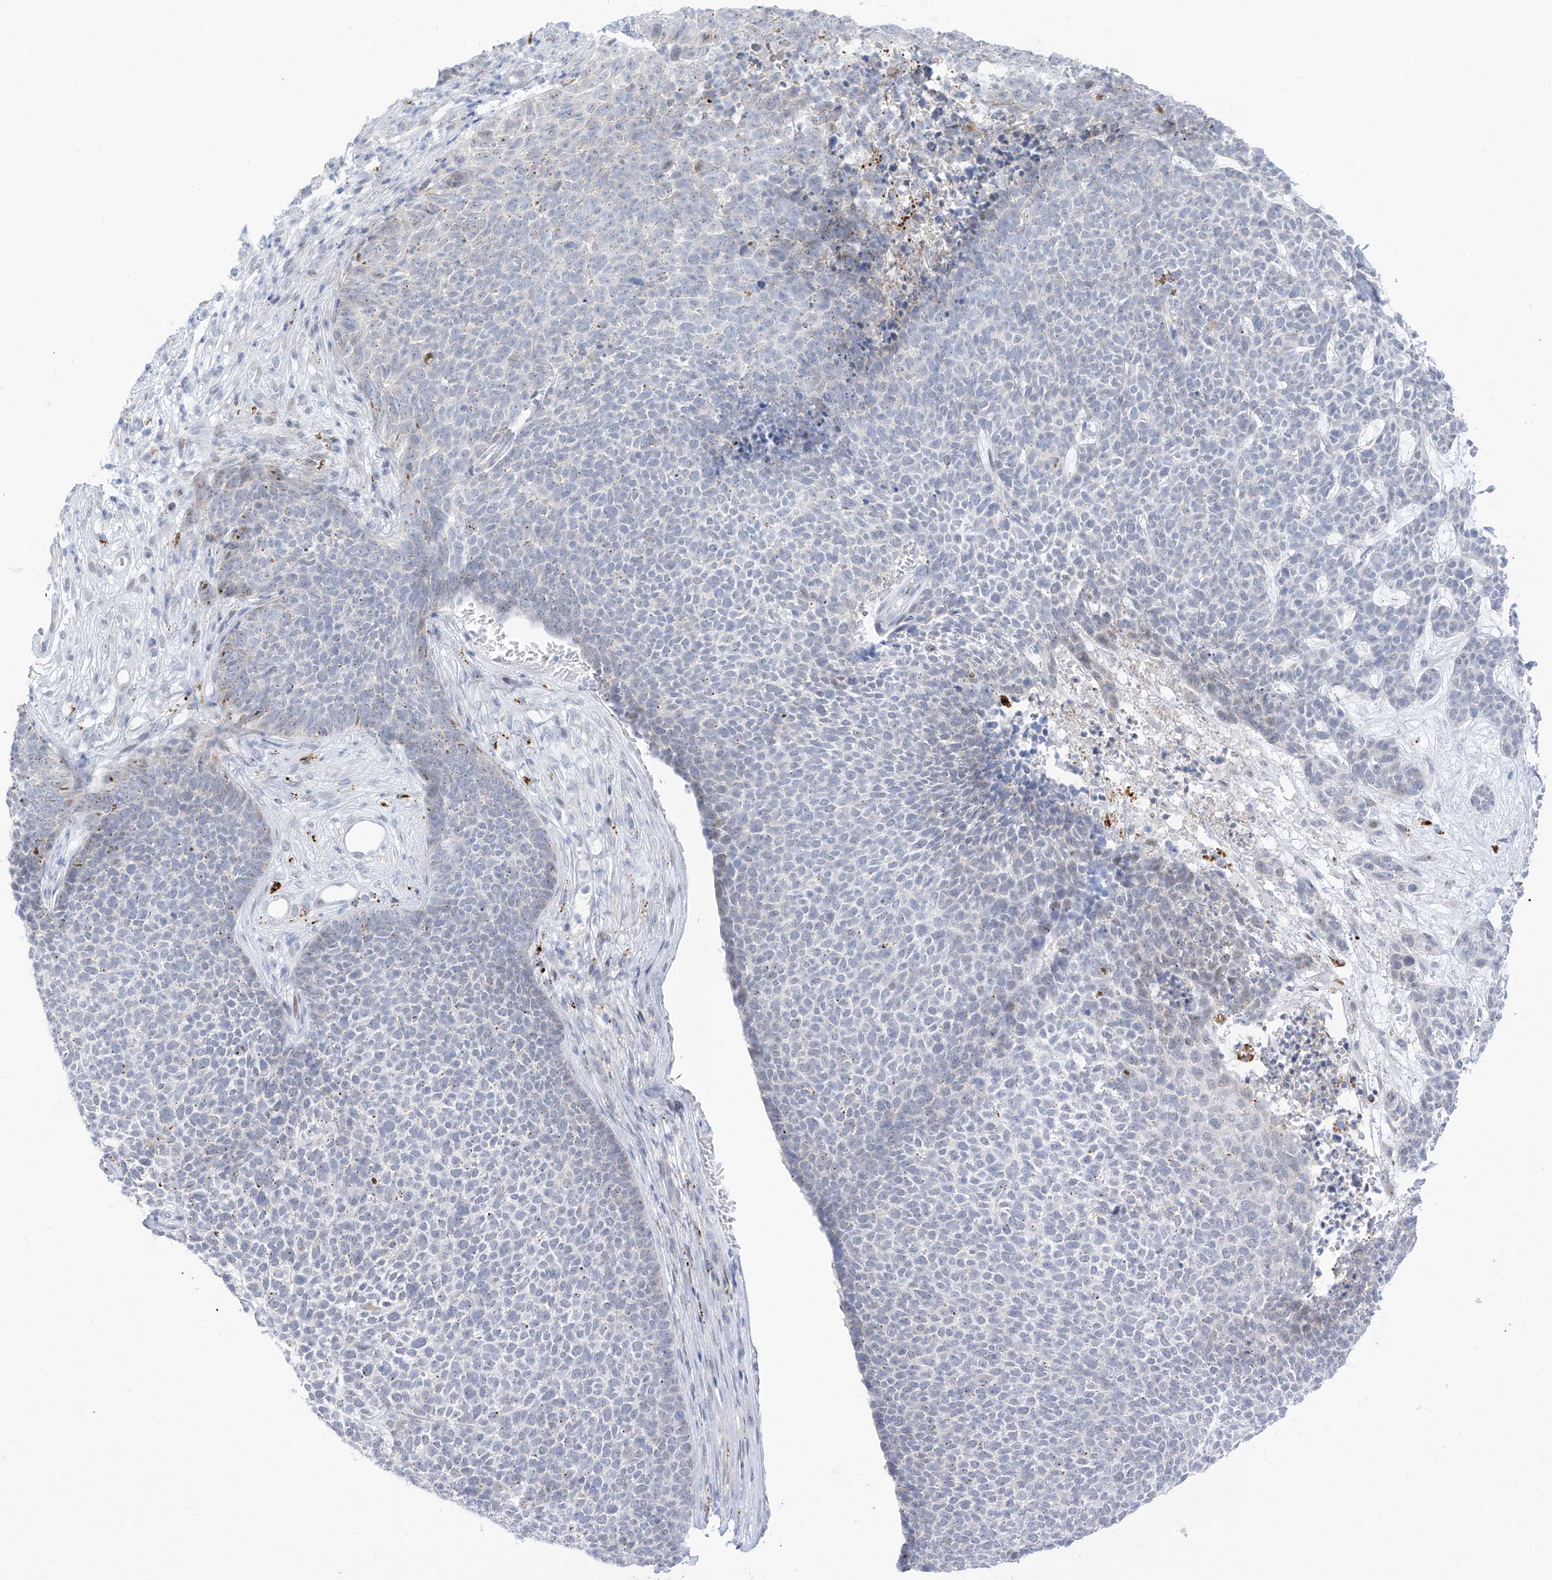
{"staining": {"intensity": "negative", "quantity": "none", "location": "none"}, "tissue": "skin cancer", "cell_type": "Tumor cells", "image_type": "cancer", "snomed": [{"axis": "morphology", "description": "Basal cell carcinoma"}, {"axis": "topography", "description": "Skin"}], "caption": "Immunohistochemistry photomicrograph of neoplastic tissue: human skin cancer stained with DAB (3,3'-diaminobenzidine) reveals no significant protein staining in tumor cells.", "gene": "PSPH", "patient": {"sex": "female", "age": 84}}